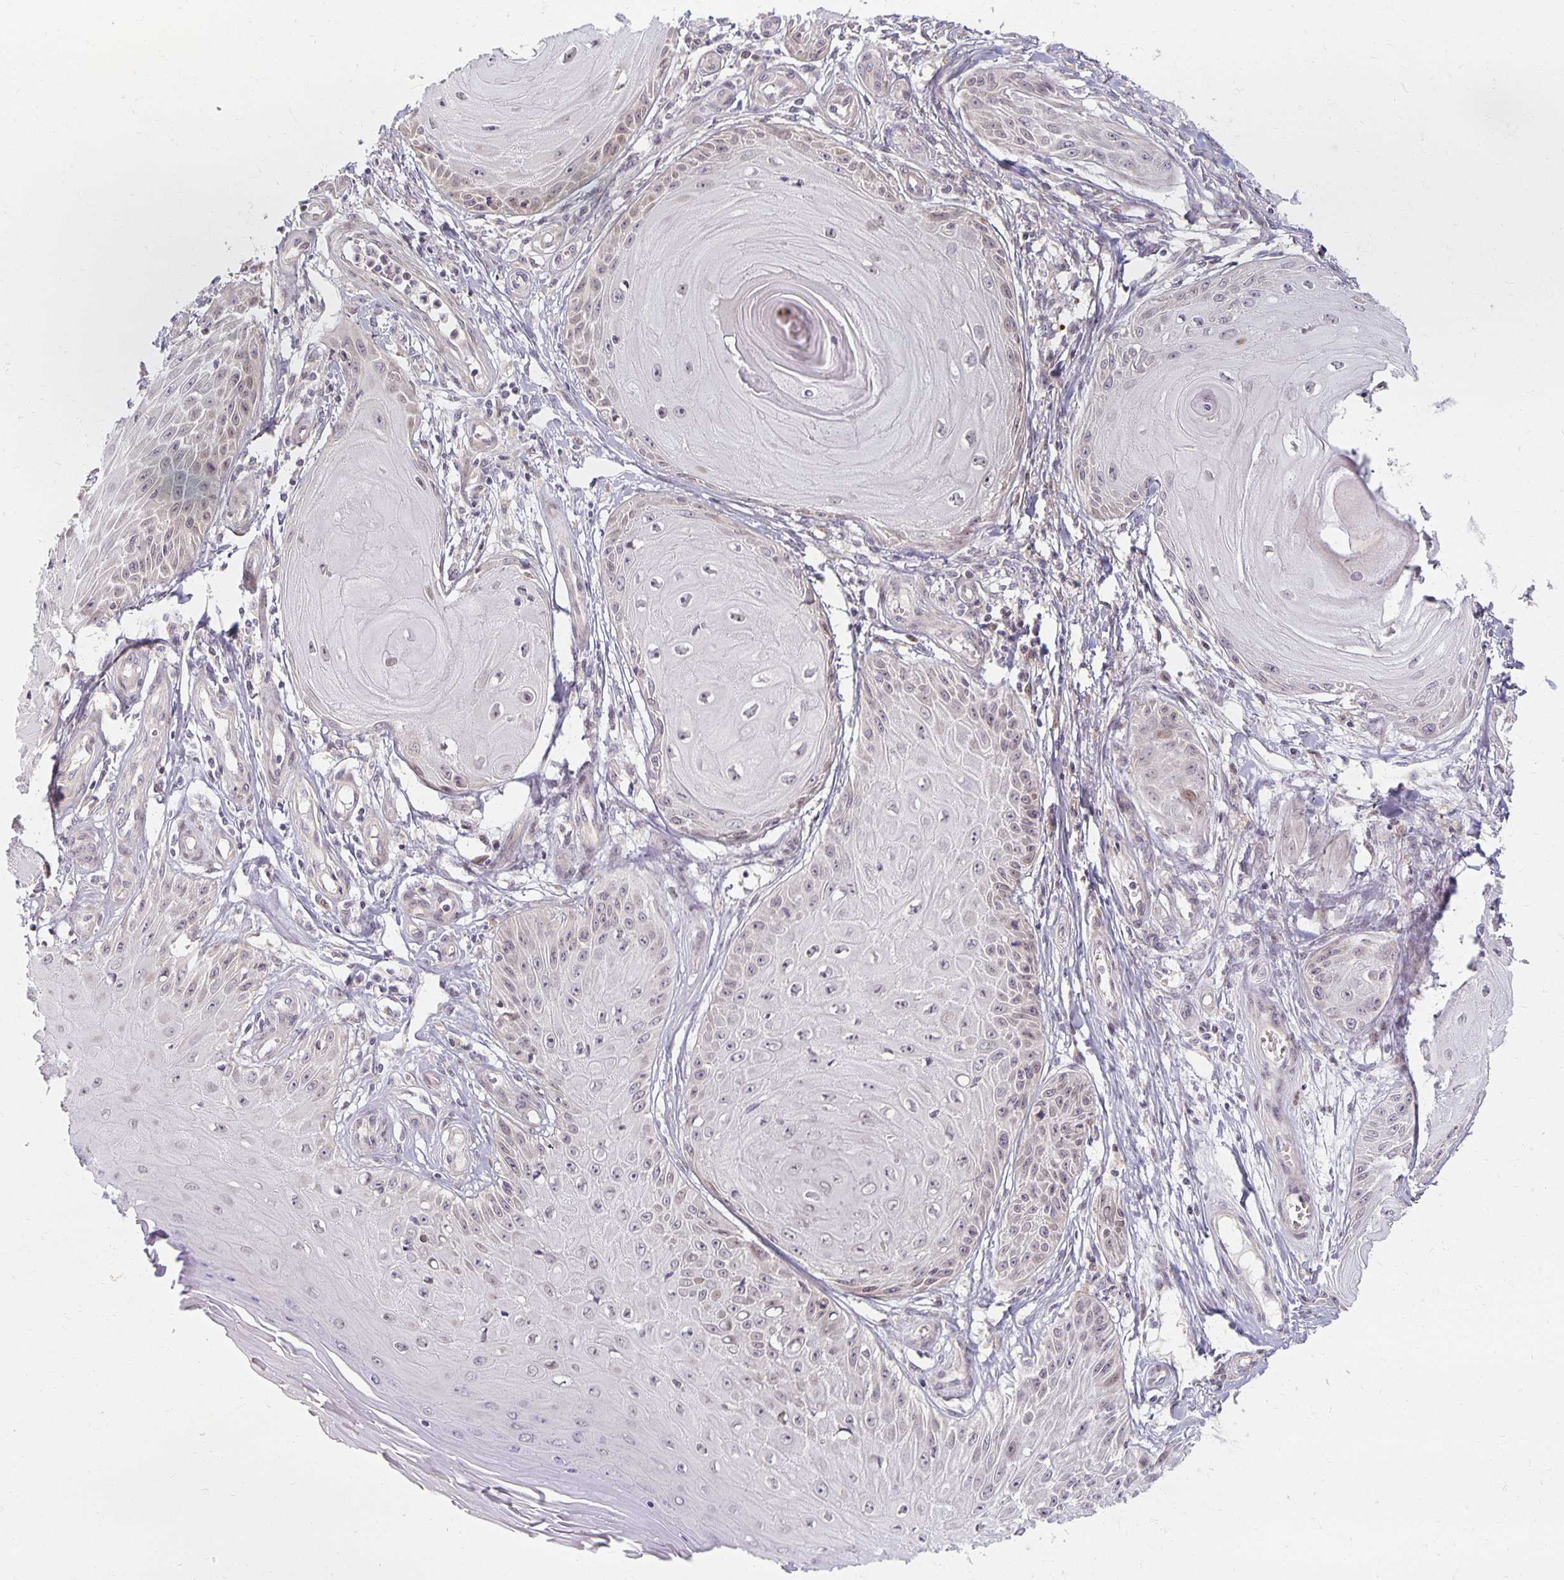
{"staining": {"intensity": "weak", "quantity": "<25%", "location": "nuclear"}, "tissue": "skin cancer", "cell_type": "Tumor cells", "image_type": "cancer", "snomed": [{"axis": "morphology", "description": "Squamous cell carcinoma, NOS"}, {"axis": "topography", "description": "Skin"}], "caption": "High power microscopy micrograph of an IHC micrograph of skin squamous cell carcinoma, revealing no significant positivity in tumor cells.", "gene": "EHF", "patient": {"sex": "female", "age": 77}}